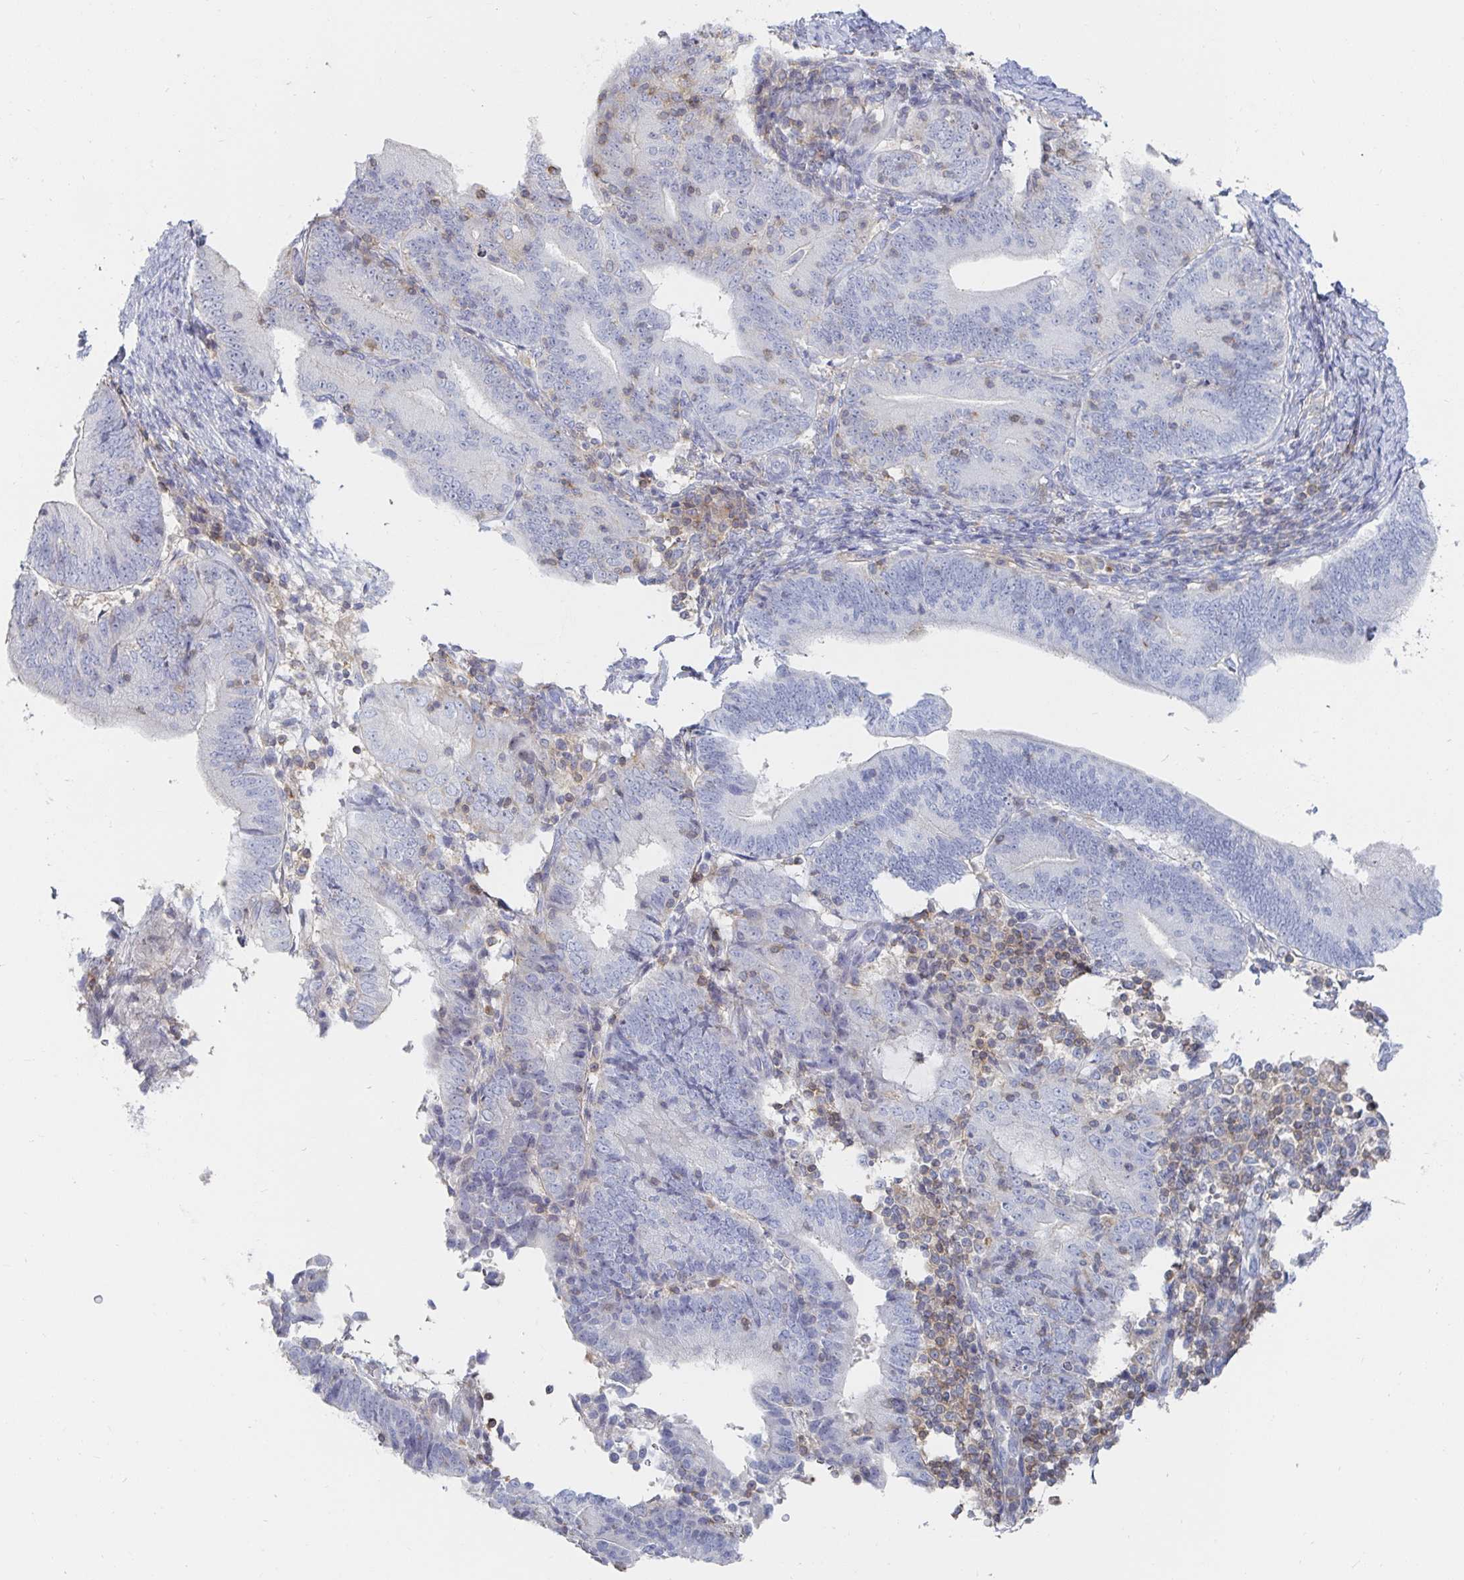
{"staining": {"intensity": "negative", "quantity": "none", "location": "none"}, "tissue": "endometrial cancer", "cell_type": "Tumor cells", "image_type": "cancer", "snomed": [{"axis": "morphology", "description": "Adenocarcinoma, NOS"}, {"axis": "topography", "description": "Endometrium"}], "caption": "Micrograph shows no significant protein positivity in tumor cells of endometrial adenocarcinoma.", "gene": "PIK3CD", "patient": {"sex": "female", "age": 70}}